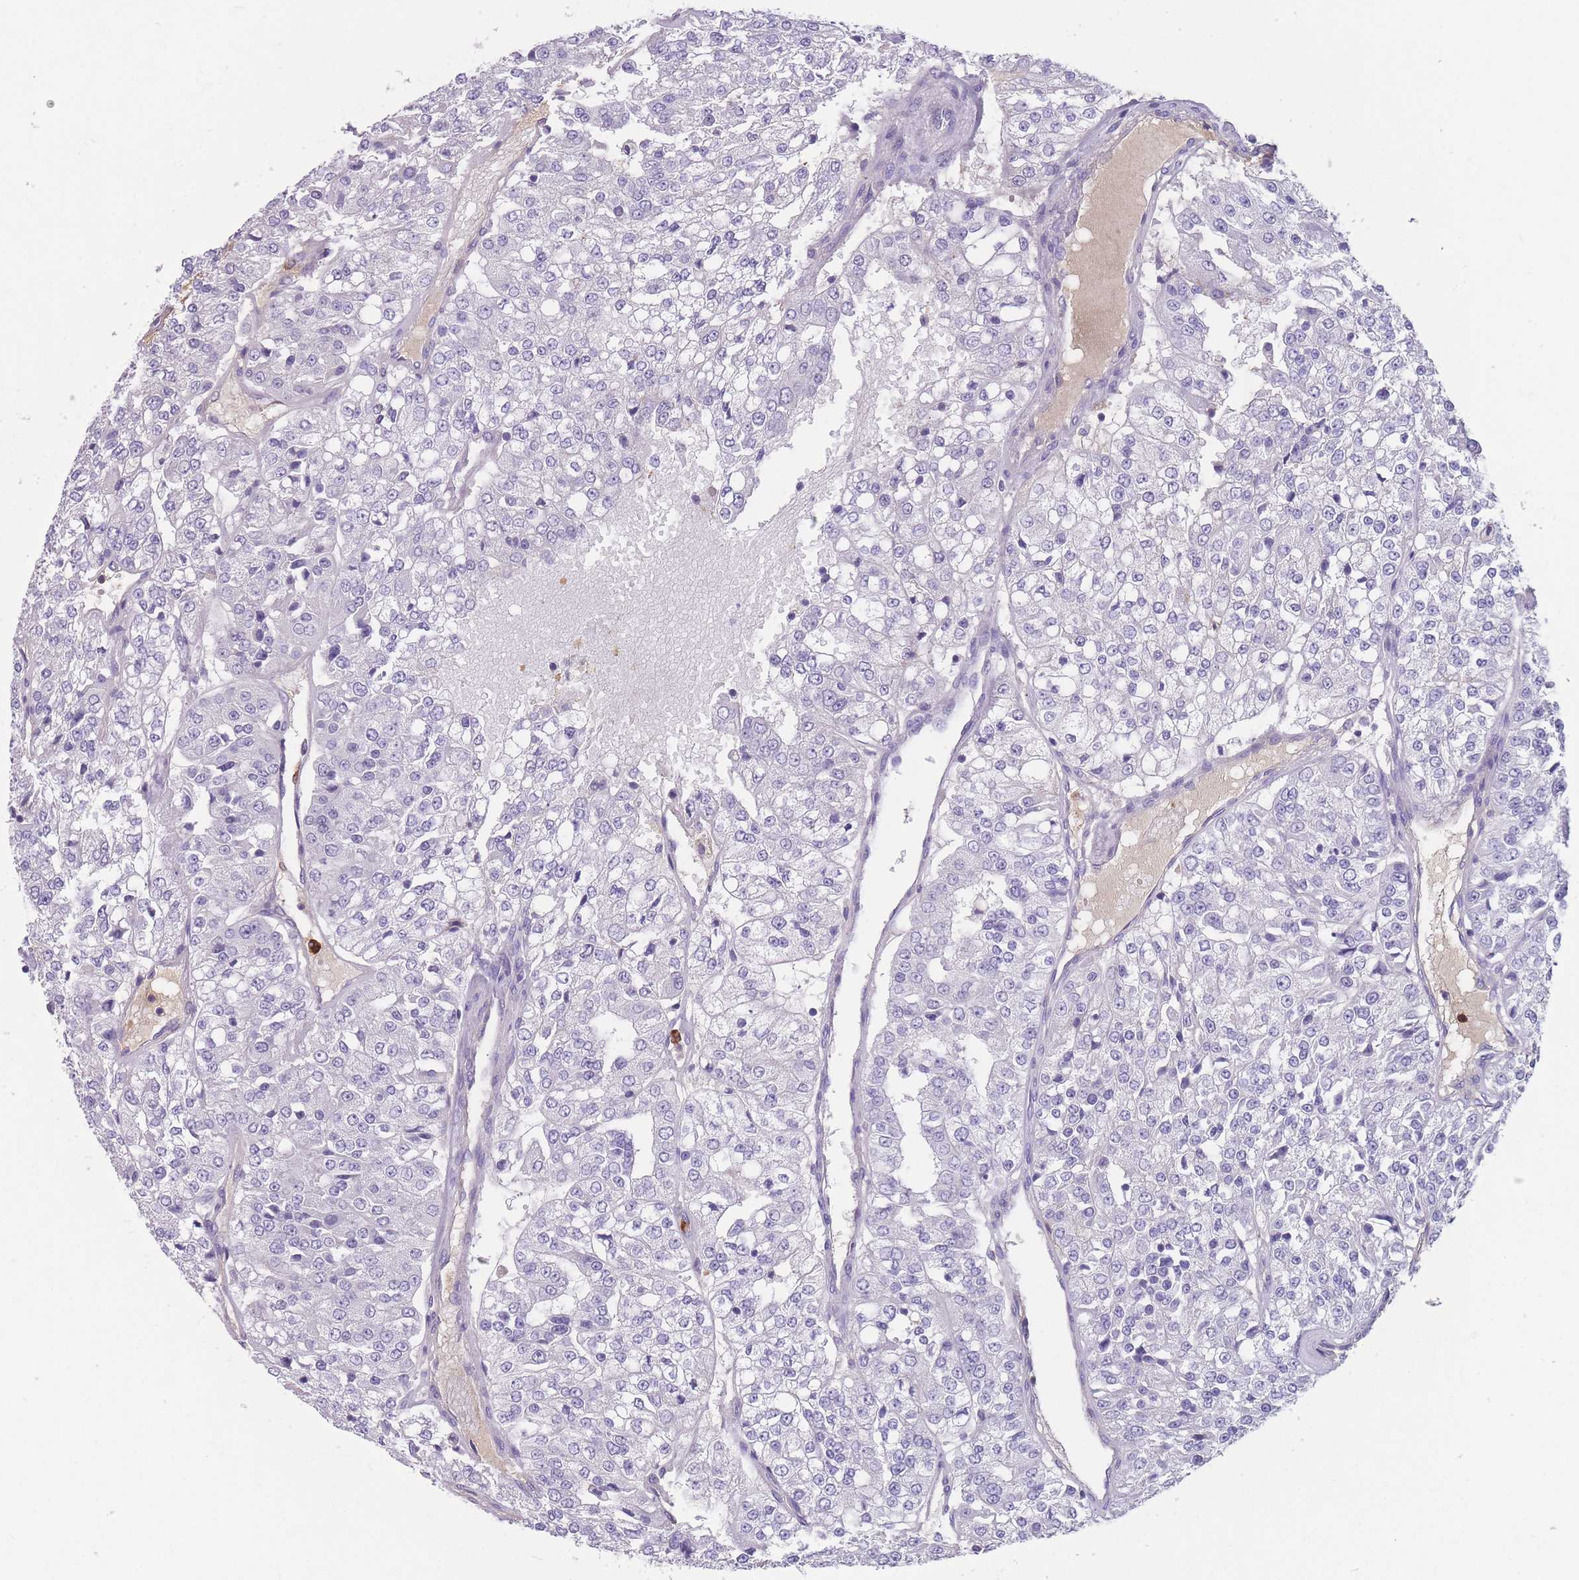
{"staining": {"intensity": "negative", "quantity": "none", "location": "none"}, "tissue": "renal cancer", "cell_type": "Tumor cells", "image_type": "cancer", "snomed": [{"axis": "morphology", "description": "Adenocarcinoma, NOS"}, {"axis": "topography", "description": "Kidney"}], "caption": "This is an immunohistochemistry (IHC) micrograph of renal cancer (adenocarcinoma). There is no staining in tumor cells.", "gene": "CR1L", "patient": {"sex": "female", "age": 63}}